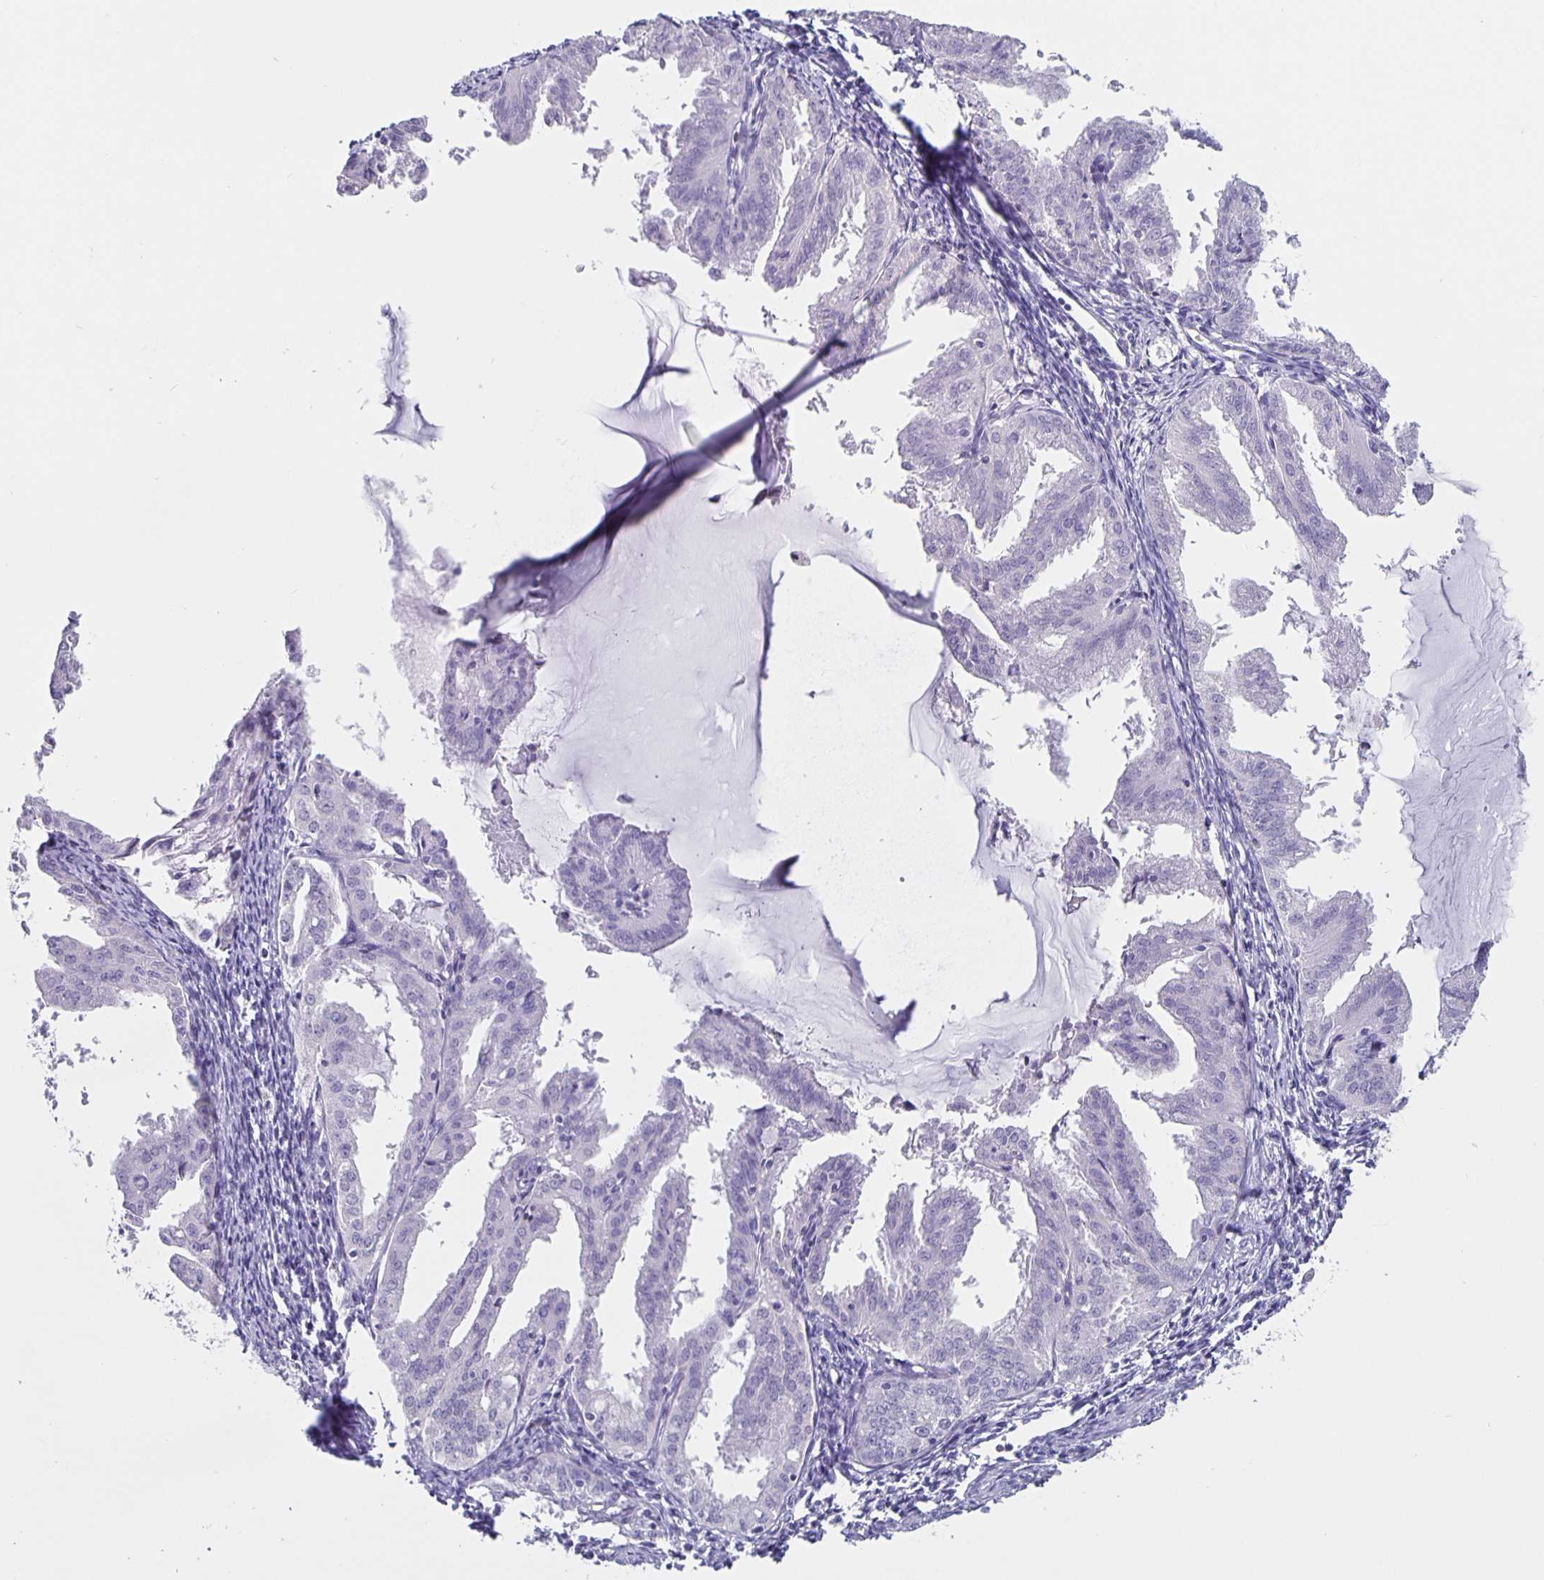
{"staining": {"intensity": "negative", "quantity": "none", "location": "none"}, "tissue": "endometrial cancer", "cell_type": "Tumor cells", "image_type": "cancer", "snomed": [{"axis": "morphology", "description": "Adenocarcinoma, NOS"}, {"axis": "topography", "description": "Endometrium"}], "caption": "Immunohistochemistry (IHC) photomicrograph of human endometrial adenocarcinoma stained for a protein (brown), which shows no staining in tumor cells.", "gene": "SATB2", "patient": {"sex": "female", "age": 70}}